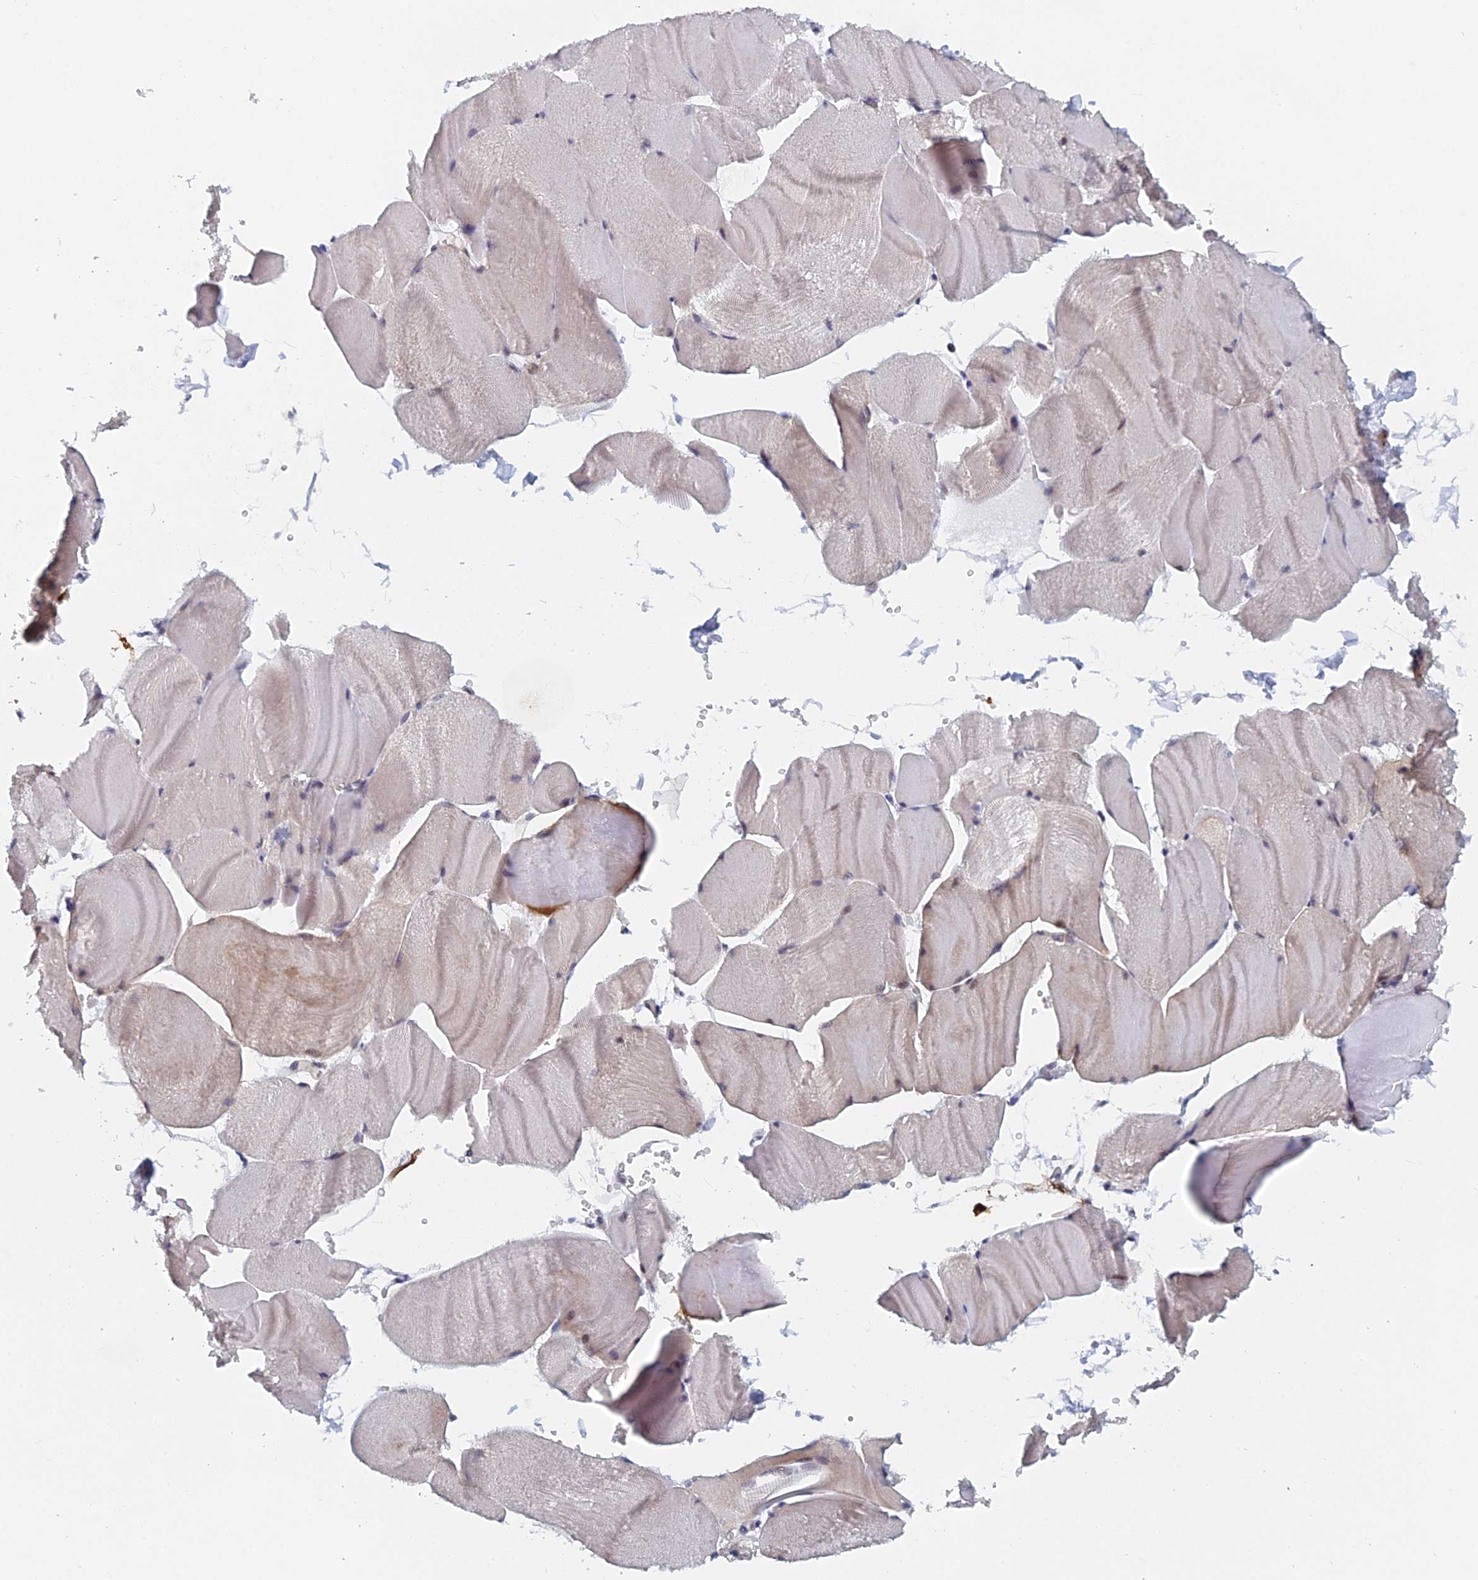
{"staining": {"intensity": "negative", "quantity": "none", "location": "none"}, "tissue": "skeletal muscle", "cell_type": "Myocytes", "image_type": "normal", "snomed": [{"axis": "morphology", "description": "Normal tissue, NOS"}, {"axis": "morphology", "description": "Basal cell carcinoma"}, {"axis": "topography", "description": "Skeletal muscle"}], "caption": "Histopathology image shows no significant protein expression in myocytes of normal skeletal muscle. Brightfield microscopy of IHC stained with DAB (brown) and hematoxylin (blue), captured at high magnification.", "gene": "GMNC", "patient": {"sex": "female", "age": 64}}